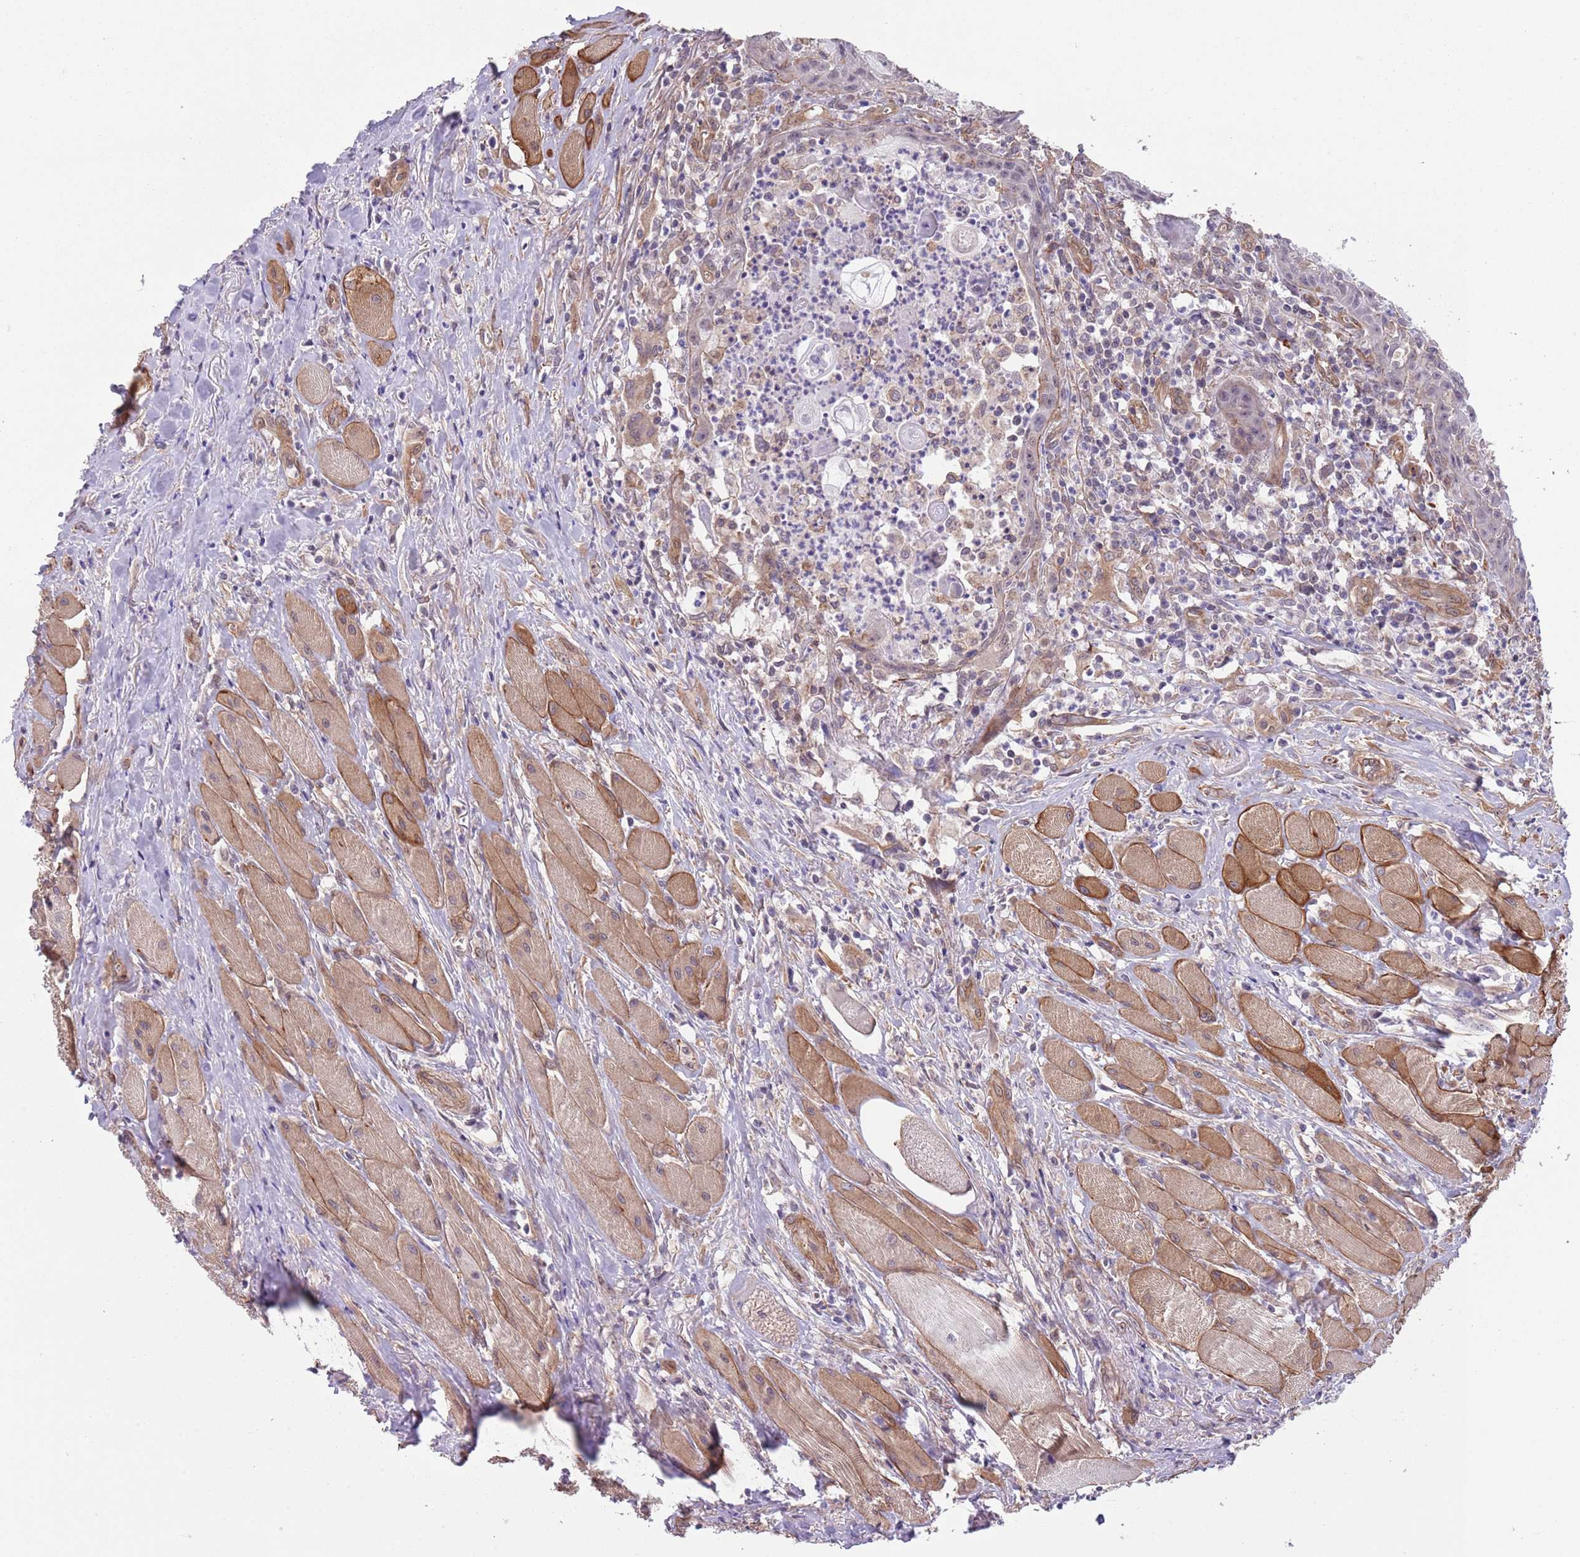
{"staining": {"intensity": "negative", "quantity": "none", "location": "none"}, "tissue": "head and neck cancer", "cell_type": "Tumor cells", "image_type": "cancer", "snomed": [{"axis": "morphology", "description": "Normal tissue, NOS"}, {"axis": "morphology", "description": "Squamous cell carcinoma, NOS"}, {"axis": "topography", "description": "Oral tissue"}, {"axis": "topography", "description": "Head-Neck"}], "caption": "This photomicrograph is of head and neck cancer (squamous cell carcinoma) stained with IHC to label a protein in brown with the nuclei are counter-stained blue. There is no positivity in tumor cells.", "gene": "CREBZF", "patient": {"sex": "female", "age": 70}}